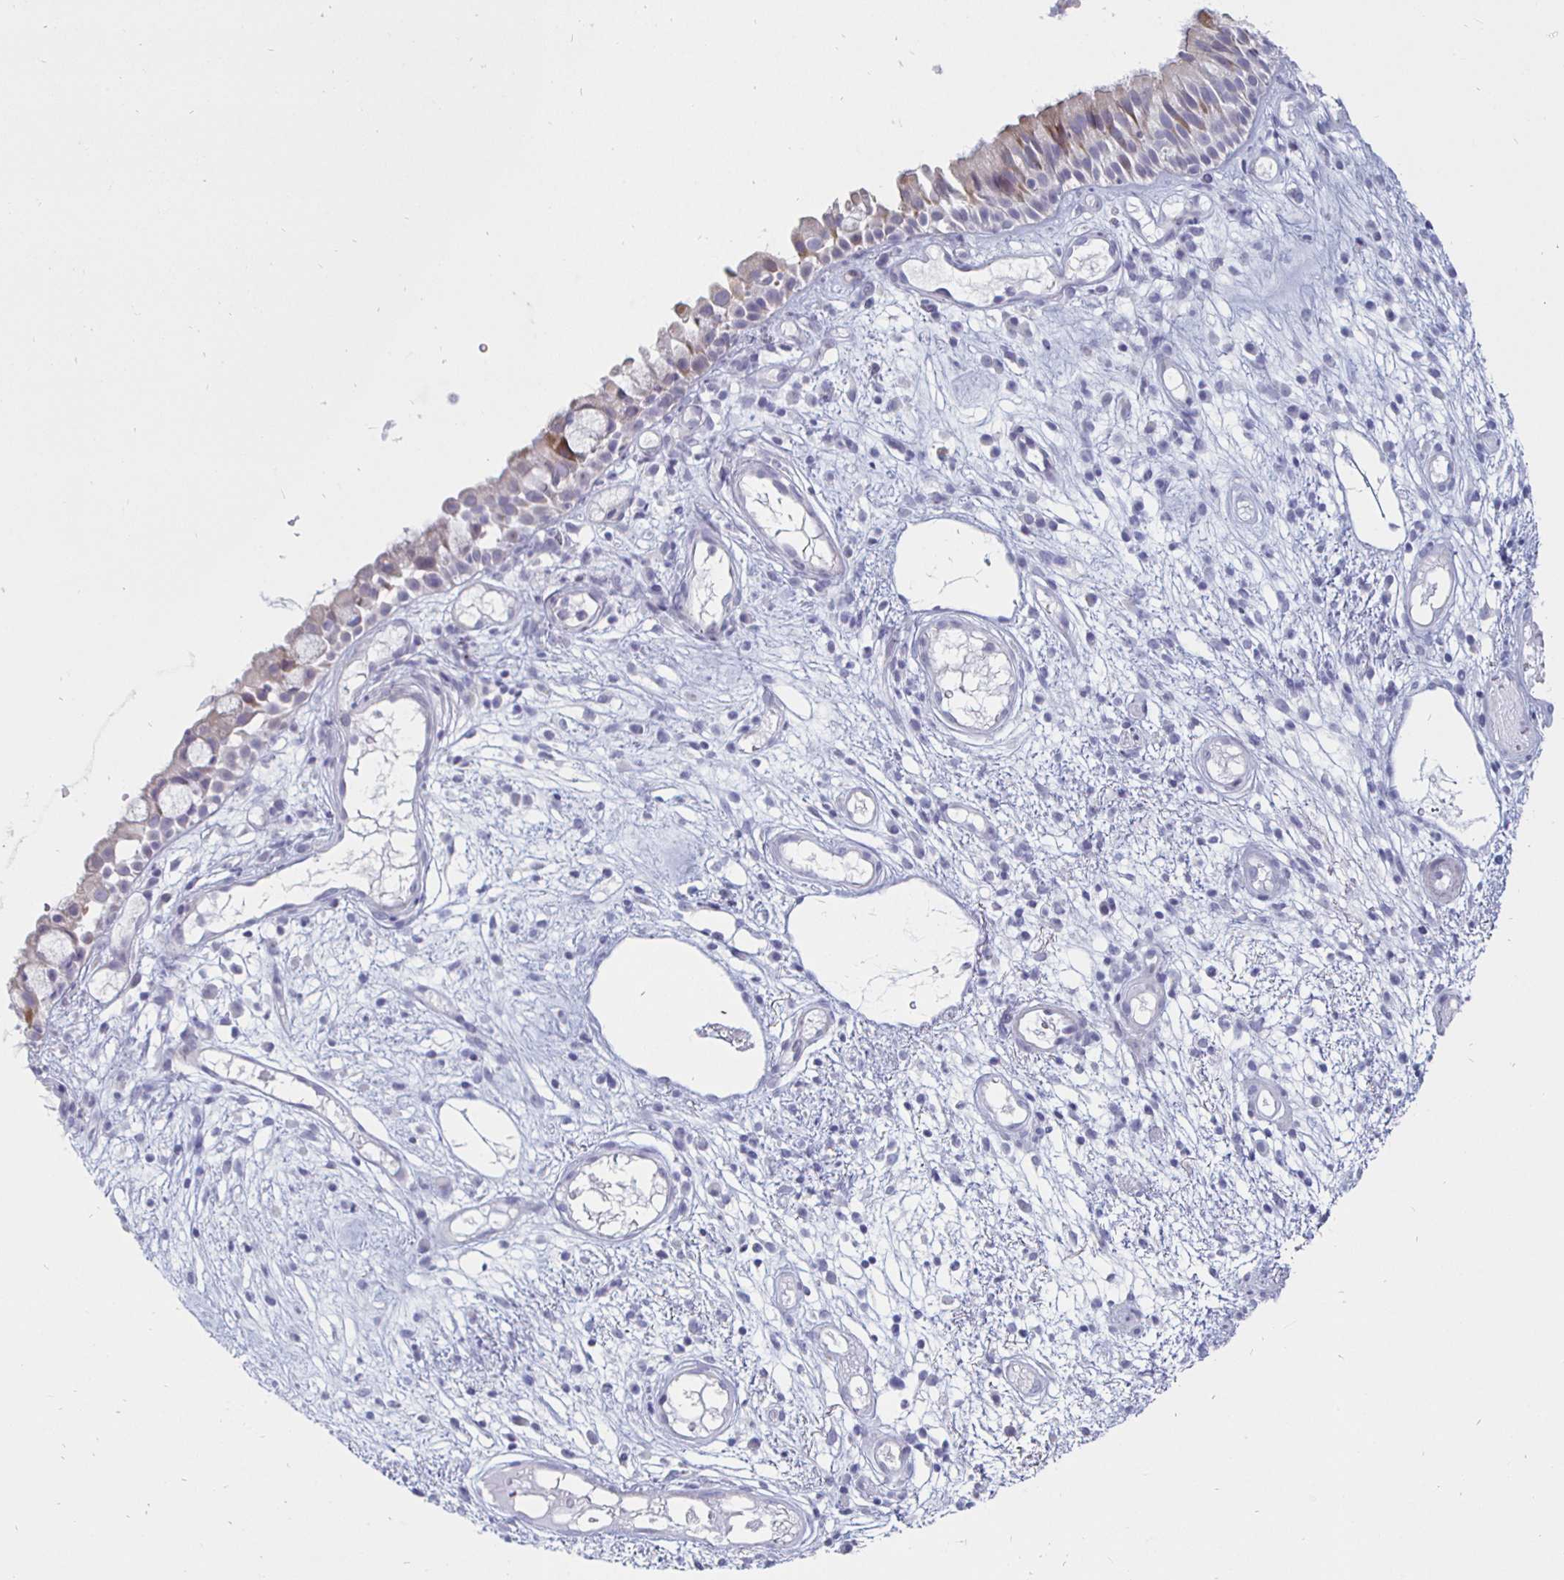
{"staining": {"intensity": "moderate", "quantity": "<25%", "location": "cytoplasmic/membranous"}, "tissue": "nasopharynx", "cell_type": "Respiratory epithelial cells", "image_type": "normal", "snomed": [{"axis": "morphology", "description": "Normal tissue, NOS"}, {"axis": "morphology", "description": "Inflammation, NOS"}, {"axis": "topography", "description": "Nasopharynx"}], "caption": "Immunohistochemistry photomicrograph of normal nasopharynx: nasopharynx stained using IHC demonstrates low levels of moderate protein expression localized specifically in the cytoplasmic/membranous of respiratory epithelial cells, appearing as a cytoplasmic/membranous brown color.", "gene": "DMRTB1", "patient": {"sex": "male", "age": 54}}